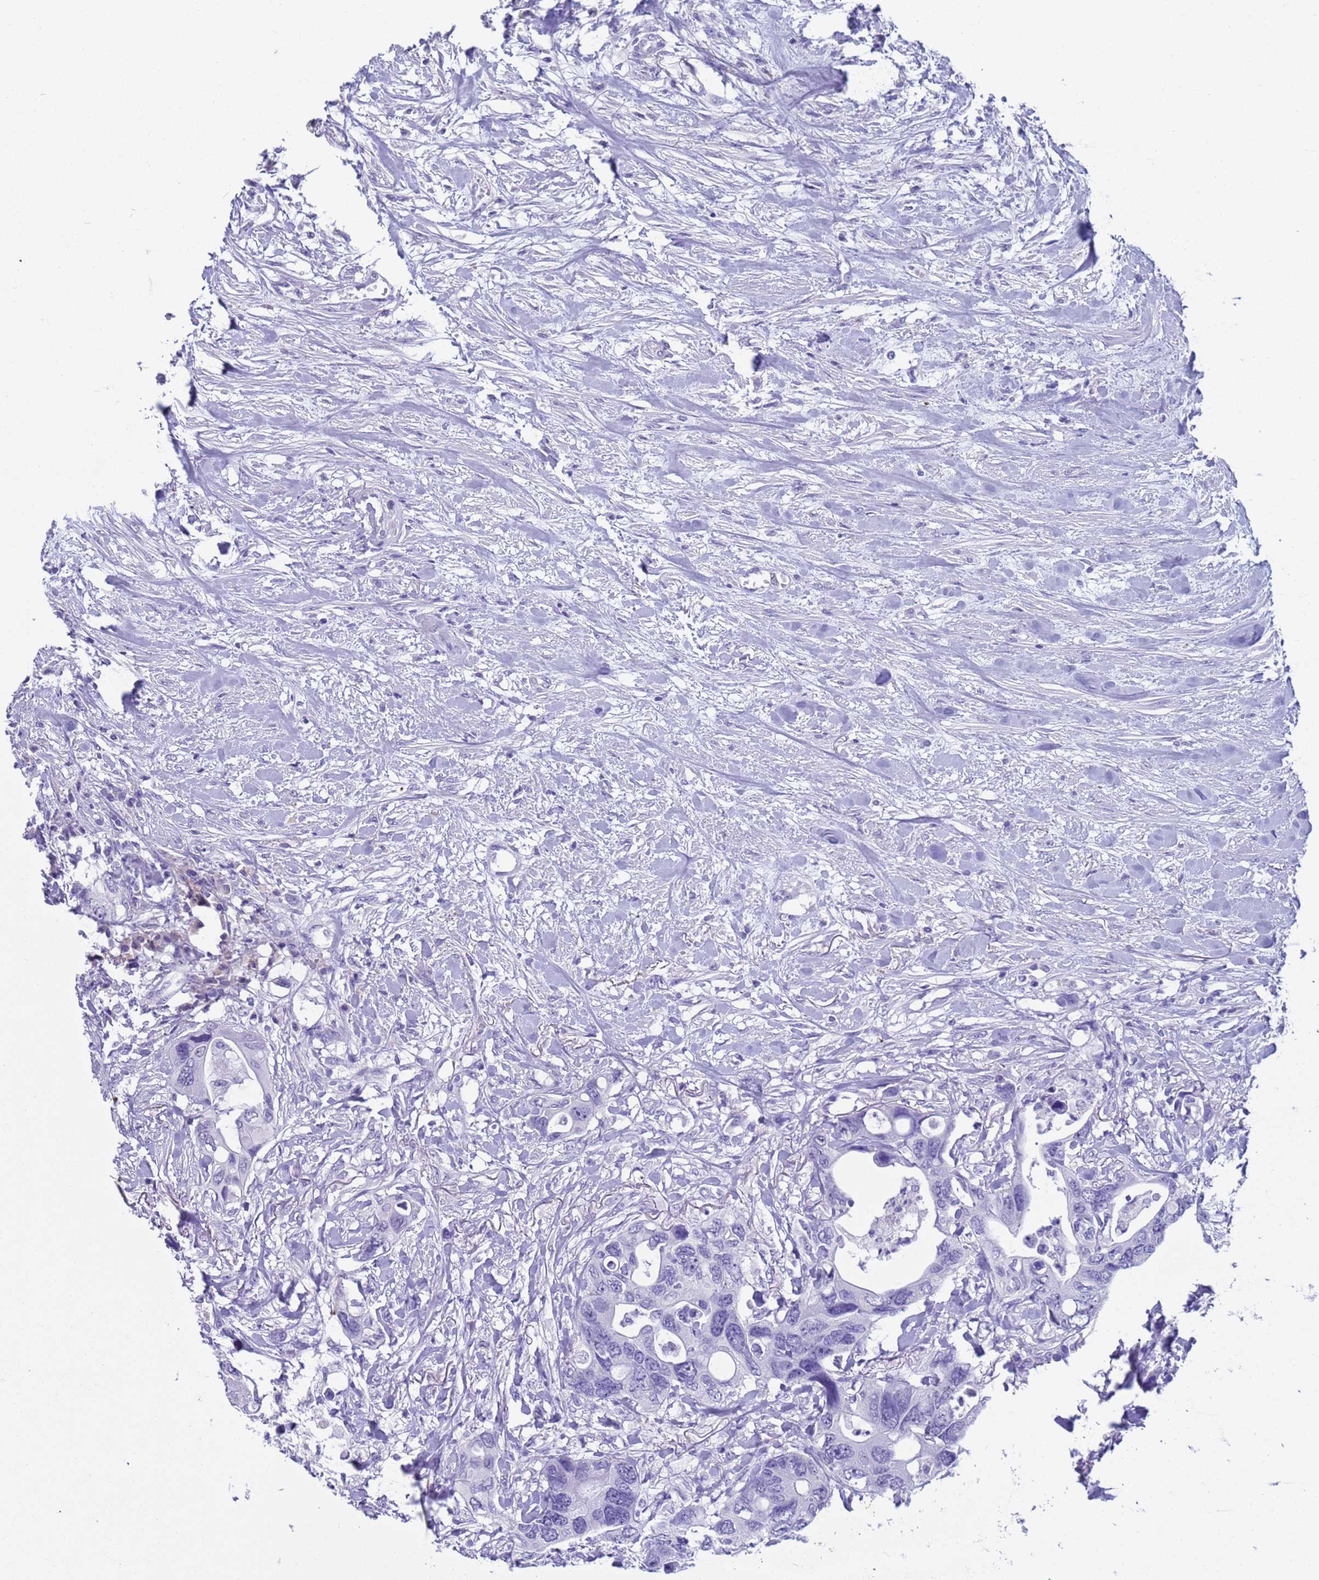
{"staining": {"intensity": "negative", "quantity": "none", "location": "none"}, "tissue": "colorectal cancer", "cell_type": "Tumor cells", "image_type": "cancer", "snomed": [{"axis": "morphology", "description": "Adenocarcinoma, NOS"}, {"axis": "topography", "description": "Rectum"}], "caption": "DAB immunohistochemical staining of human colorectal adenocarcinoma displays no significant staining in tumor cells.", "gene": "CKM", "patient": {"sex": "male", "age": 57}}